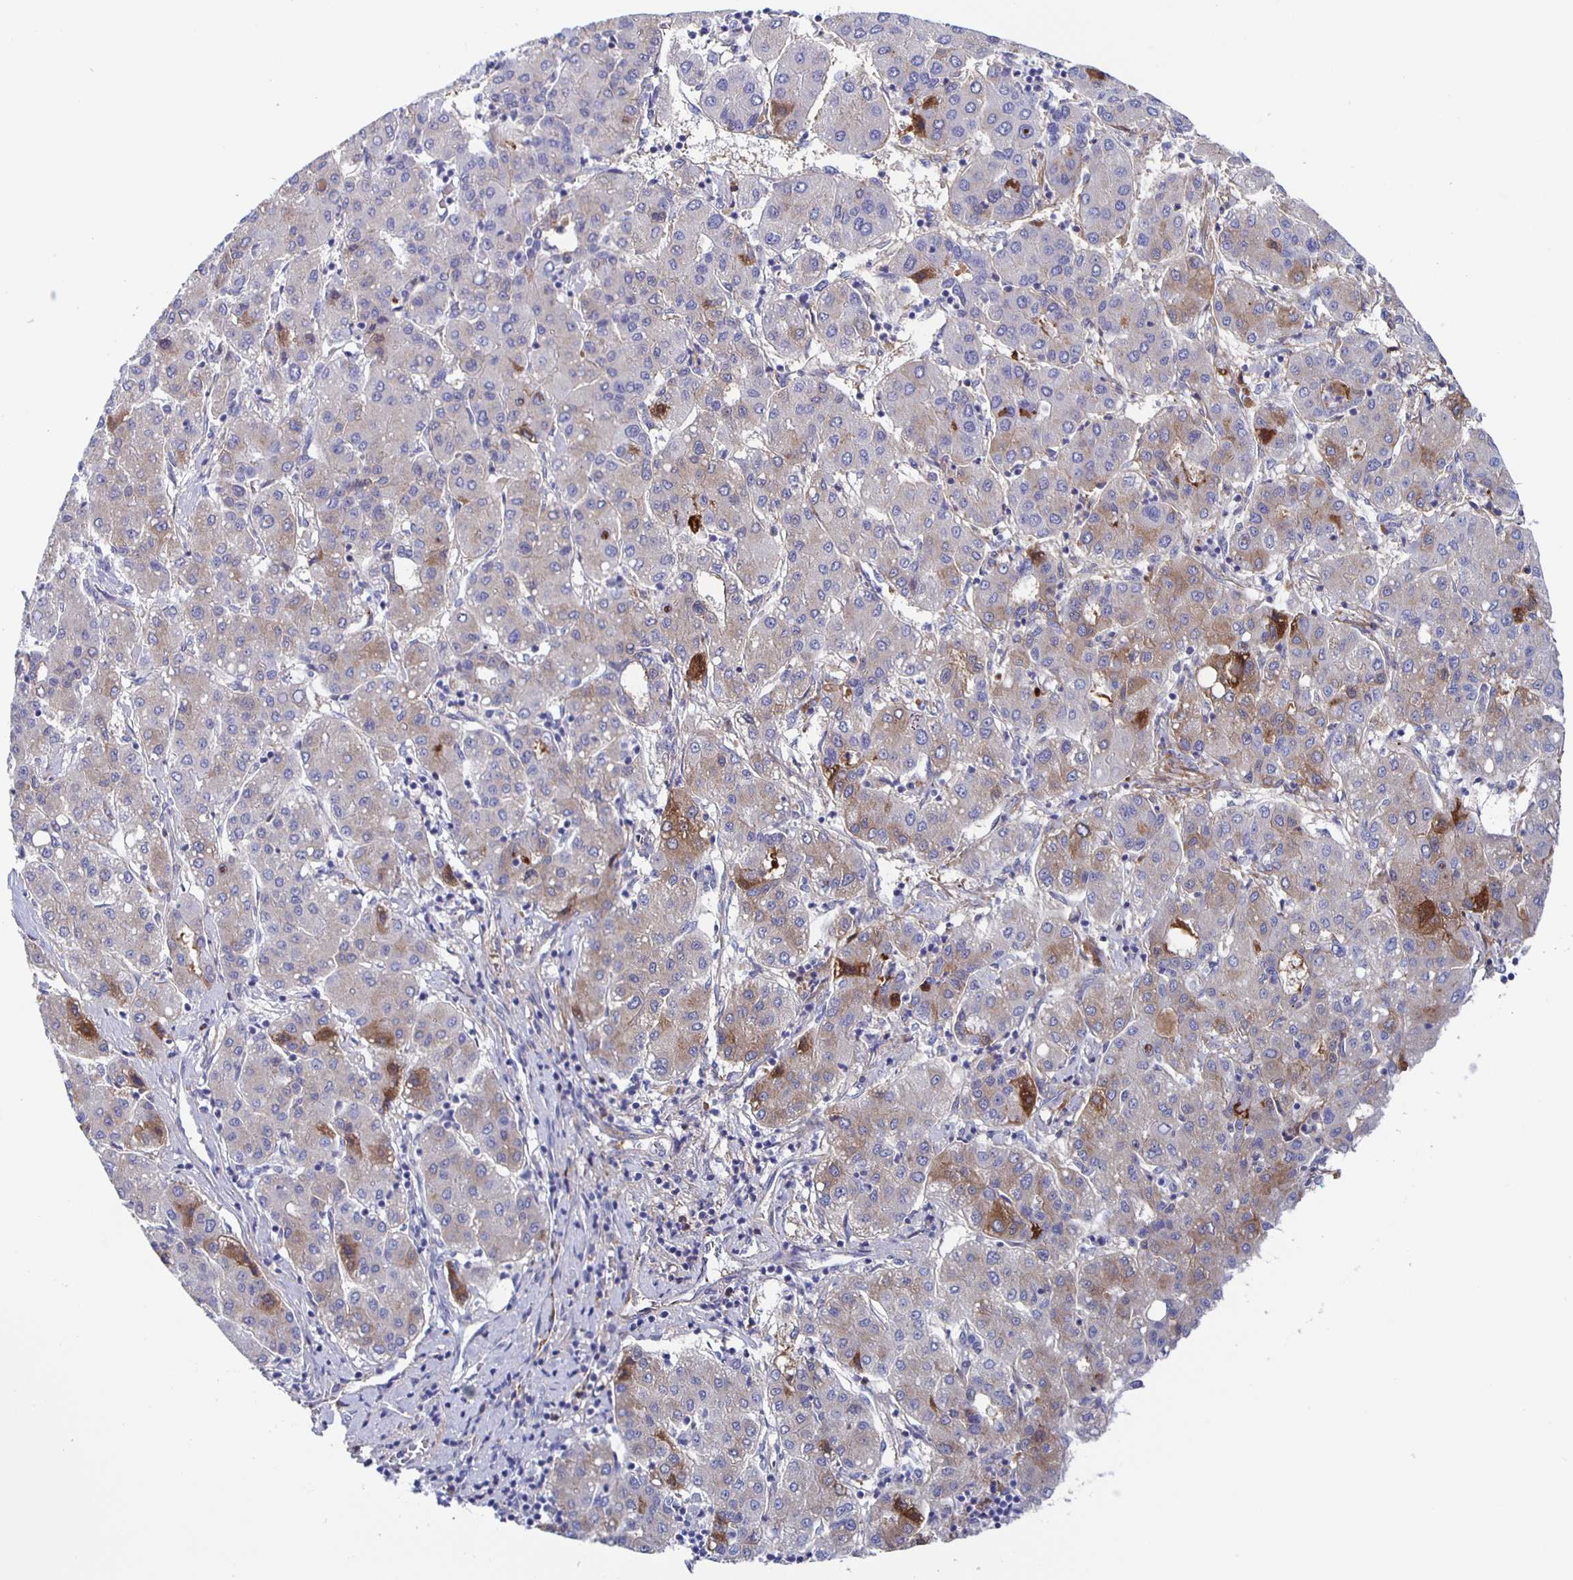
{"staining": {"intensity": "strong", "quantity": "<25%", "location": "cytoplasmic/membranous"}, "tissue": "liver cancer", "cell_type": "Tumor cells", "image_type": "cancer", "snomed": [{"axis": "morphology", "description": "Carcinoma, Hepatocellular, NOS"}, {"axis": "topography", "description": "Liver"}], "caption": "Brown immunohistochemical staining in liver cancer displays strong cytoplasmic/membranous expression in about <25% of tumor cells. (Brightfield microscopy of DAB IHC at high magnification).", "gene": "FGA", "patient": {"sex": "male", "age": 65}}